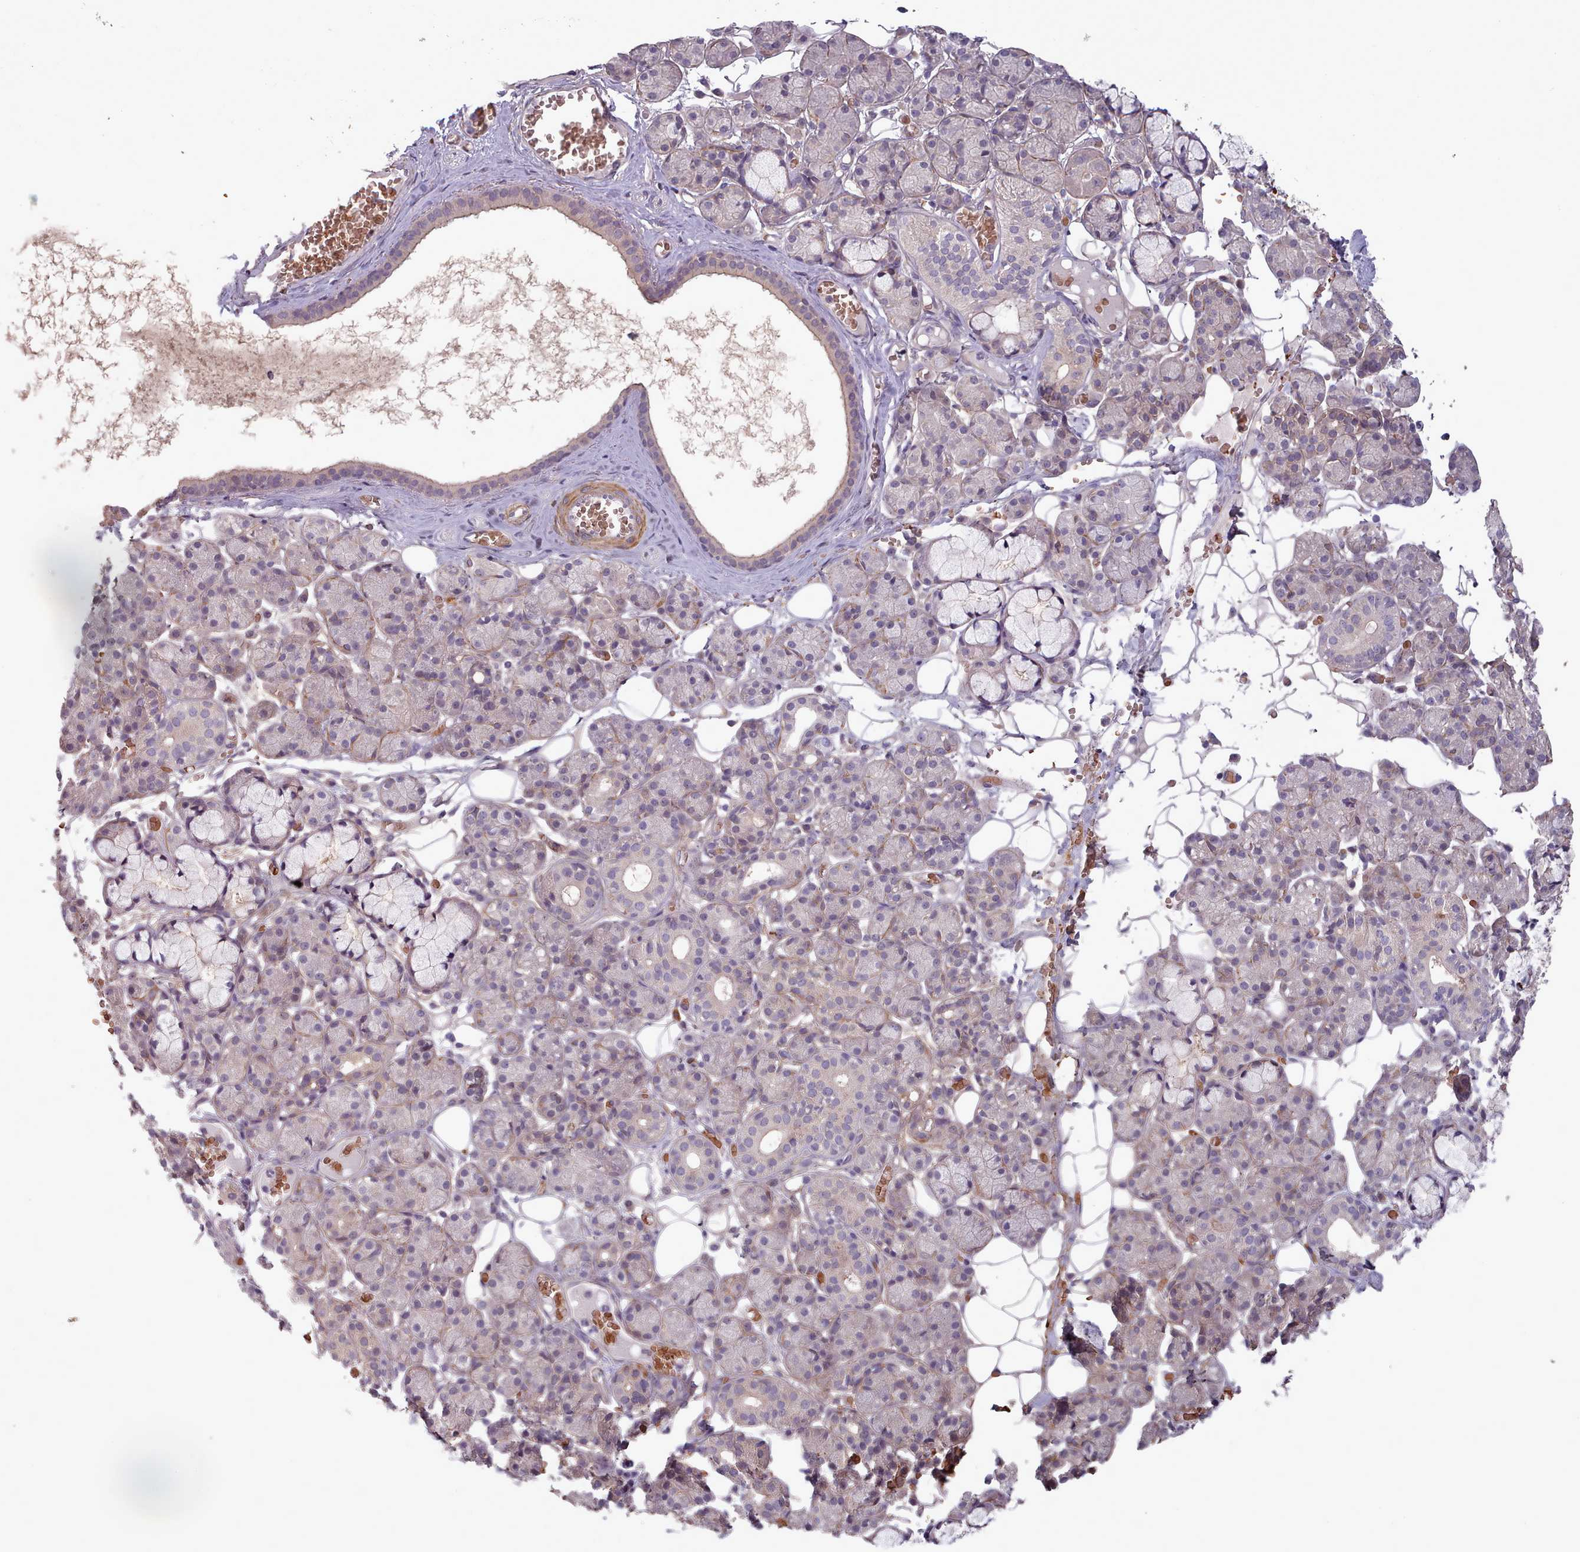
{"staining": {"intensity": "negative", "quantity": "none", "location": "none"}, "tissue": "salivary gland", "cell_type": "Glandular cells", "image_type": "normal", "snomed": [{"axis": "morphology", "description": "Normal tissue, NOS"}, {"axis": "topography", "description": "Salivary gland"}], "caption": "IHC micrograph of unremarkable human salivary gland stained for a protein (brown), which displays no staining in glandular cells.", "gene": "CLNS1A", "patient": {"sex": "male", "age": 63}}